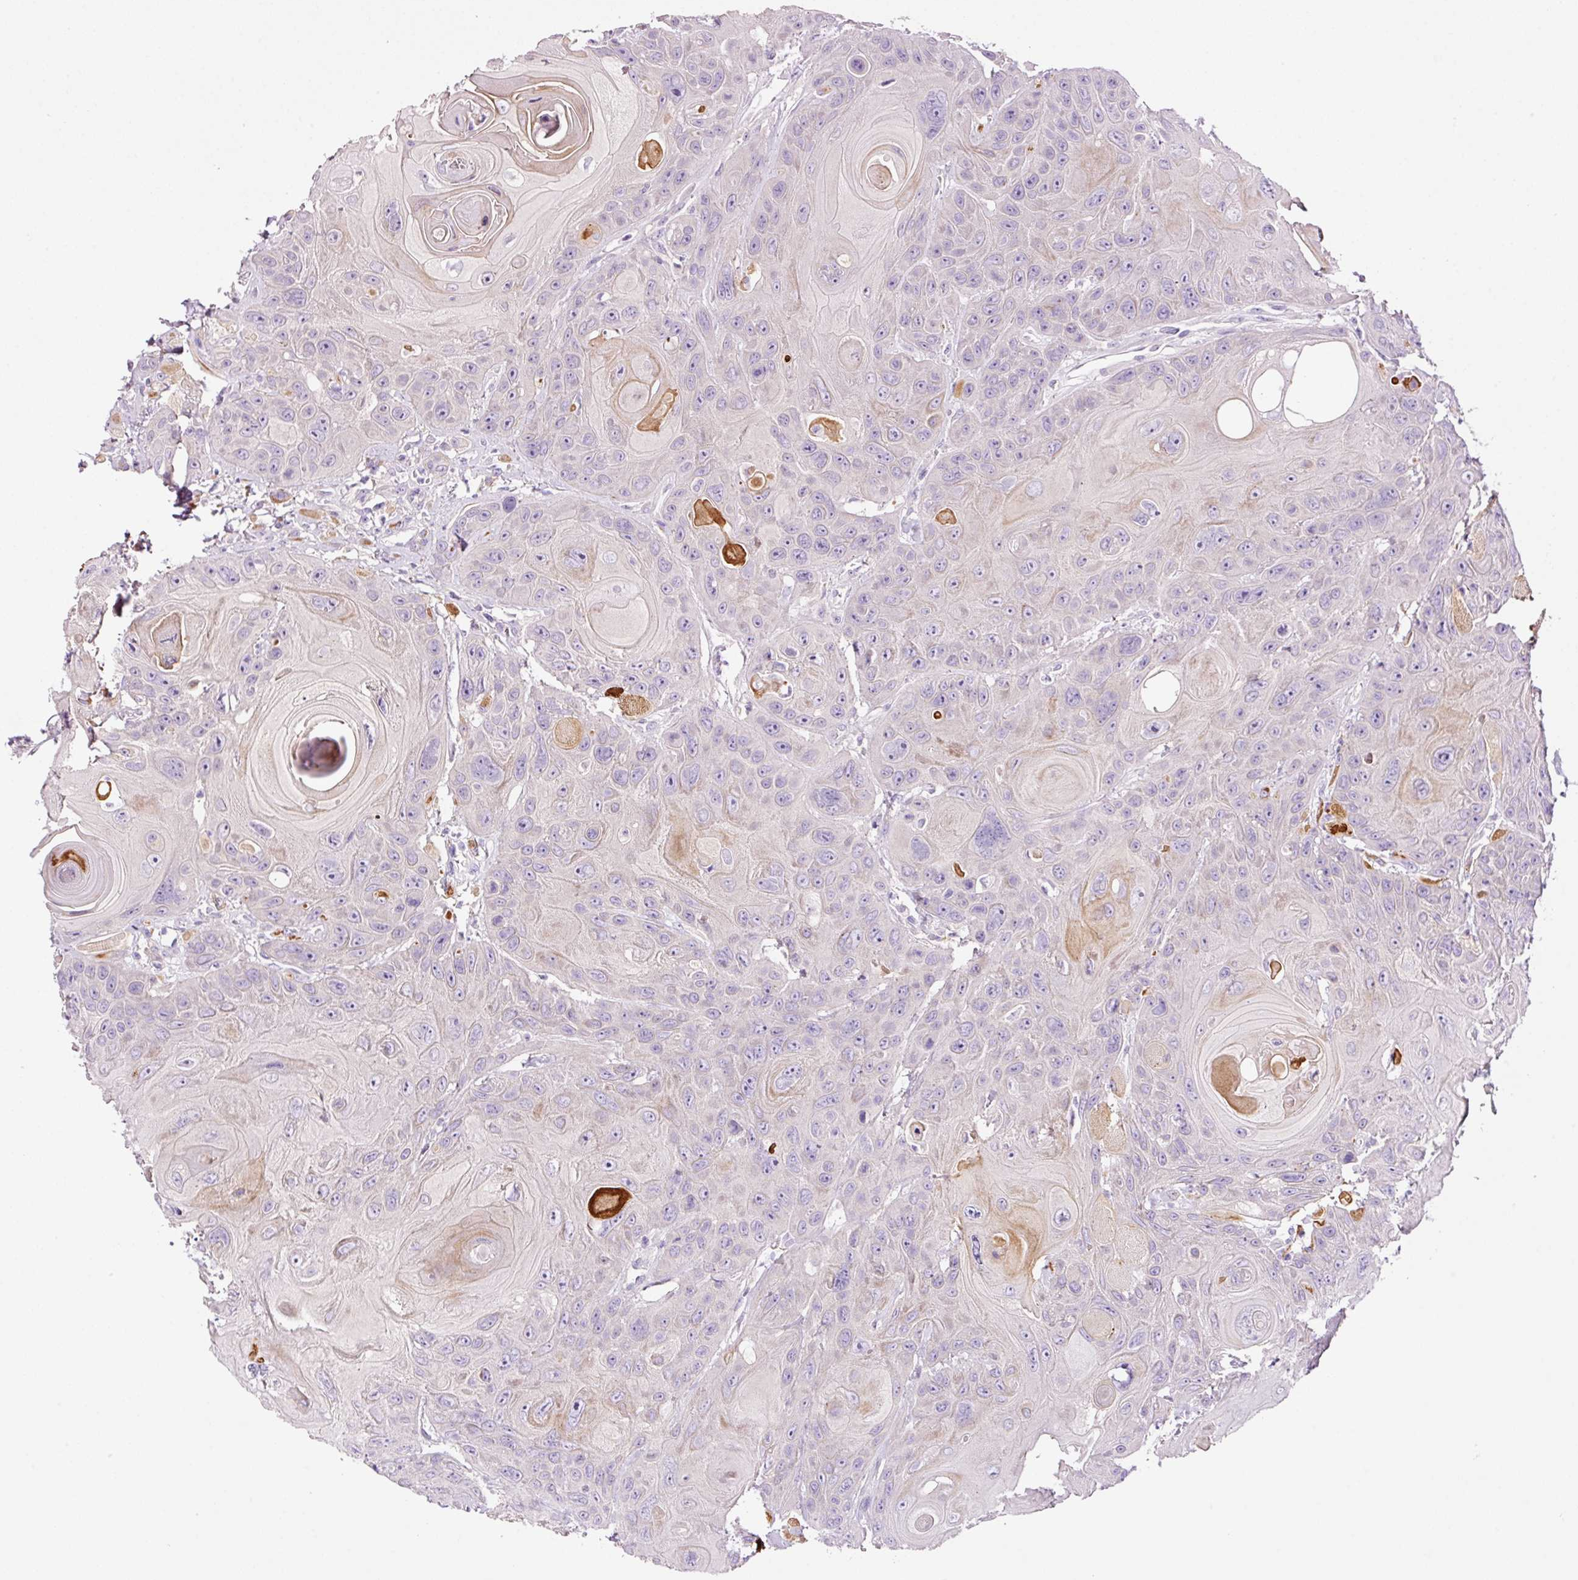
{"staining": {"intensity": "negative", "quantity": "none", "location": "none"}, "tissue": "head and neck cancer", "cell_type": "Tumor cells", "image_type": "cancer", "snomed": [{"axis": "morphology", "description": "Squamous cell carcinoma, NOS"}, {"axis": "topography", "description": "Head-Neck"}], "caption": "IHC photomicrograph of human head and neck squamous cell carcinoma stained for a protein (brown), which demonstrates no staining in tumor cells.", "gene": "PAM", "patient": {"sex": "female", "age": 59}}